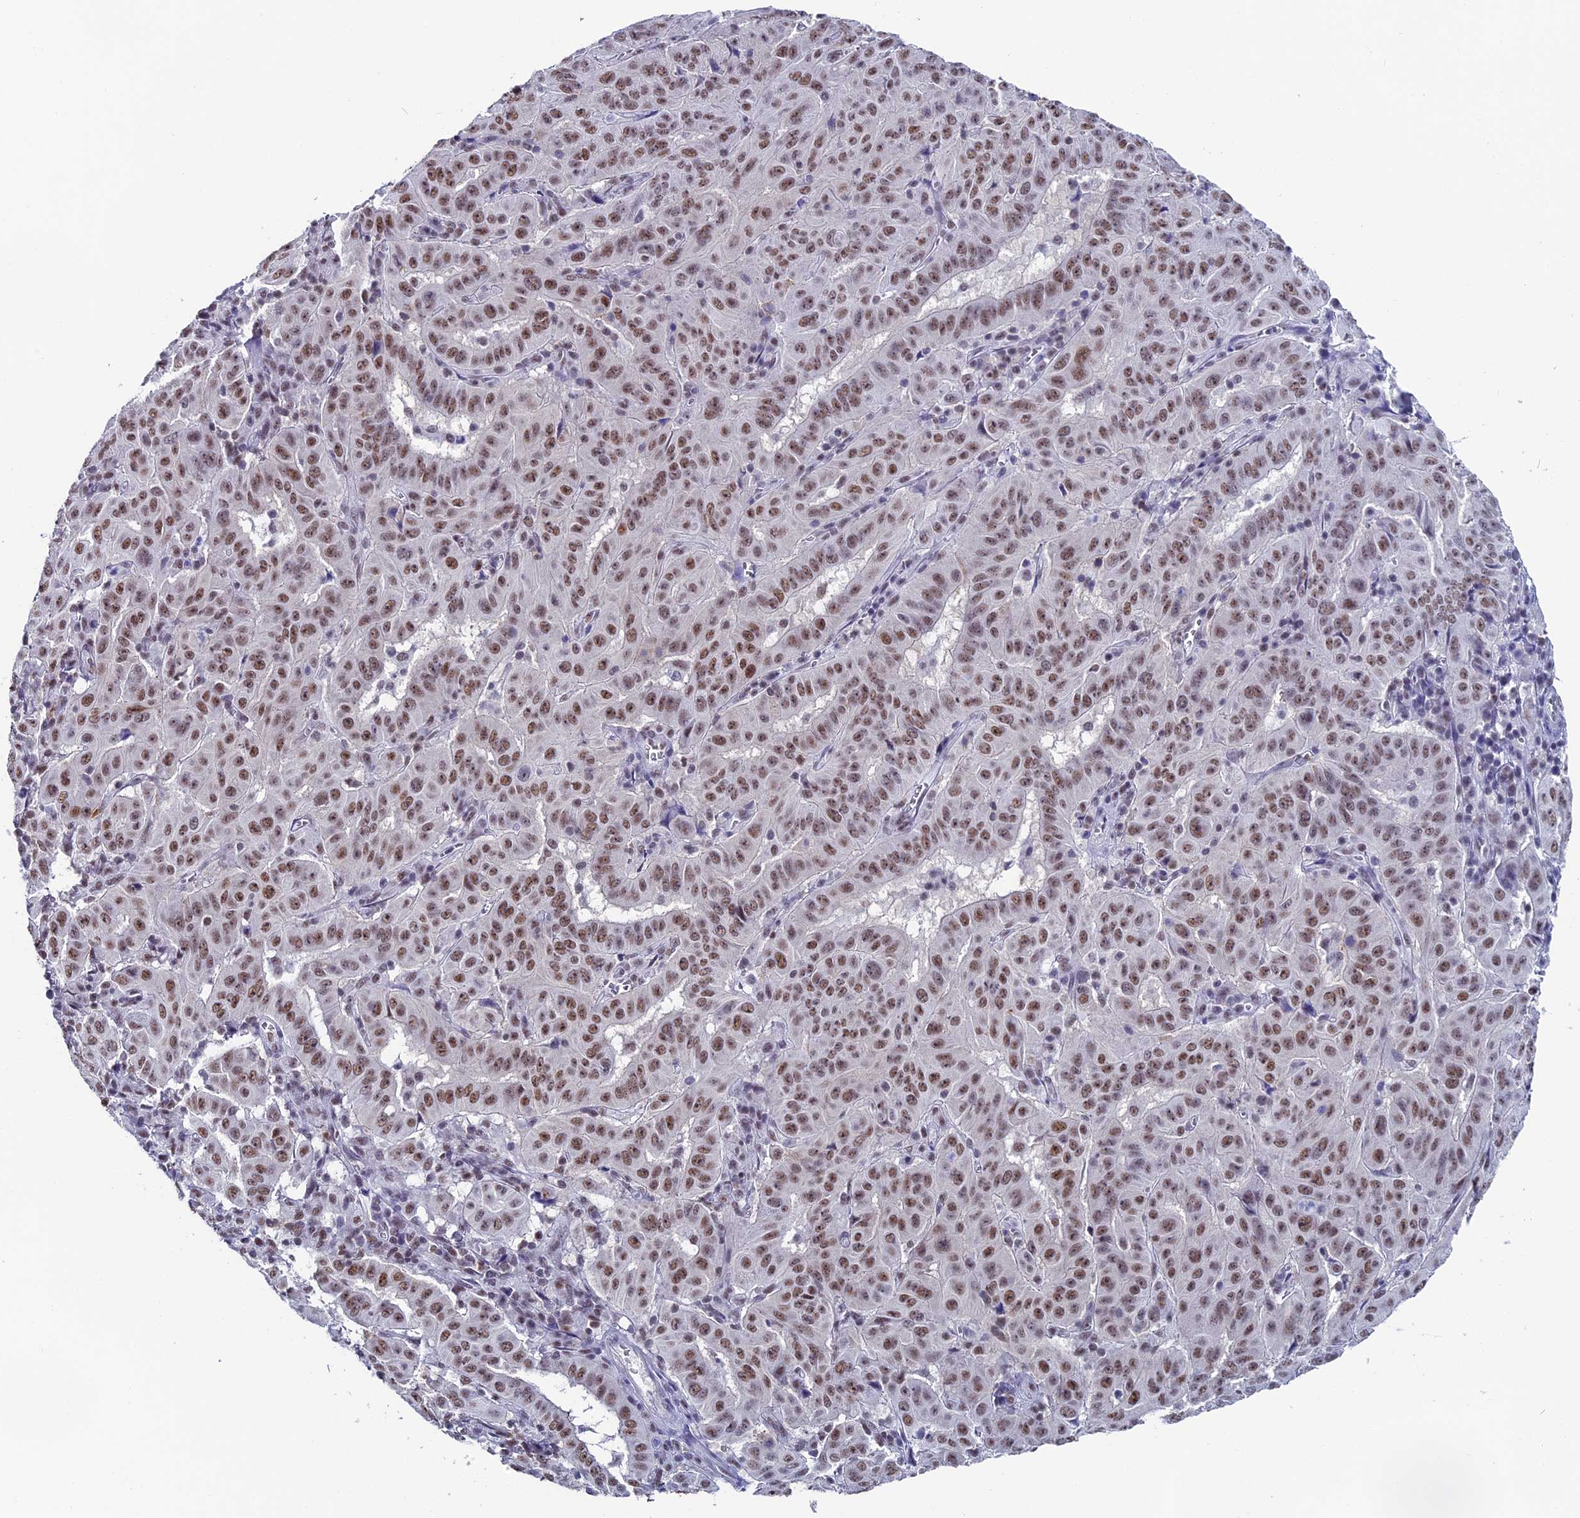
{"staining": {"intensity": "moderate", "quantity": ">75%", "location": "nuclear"}, "tissue": "pancreatic cancer", "cell_type": "Tumor cells", "image_type": "cancer", "snomed": [{"axis": "morphology", "description": "Adenocarcinoma, NOS"}, {"axis": "topography", "description": "Pancreas"}], "caption": "Immunohistochemistry histopathology image of neoplastic tissue: human adenocarcinoma (pancreatic) stained using immunohistochemistry (IHC) shows medium levels of moderate protein expression localized specifically in the nuclear of tumor cells, appearing as a nuclear brown color.", "gene": "CD2BP2", "patient": {"sex": "male", "age": 63}}